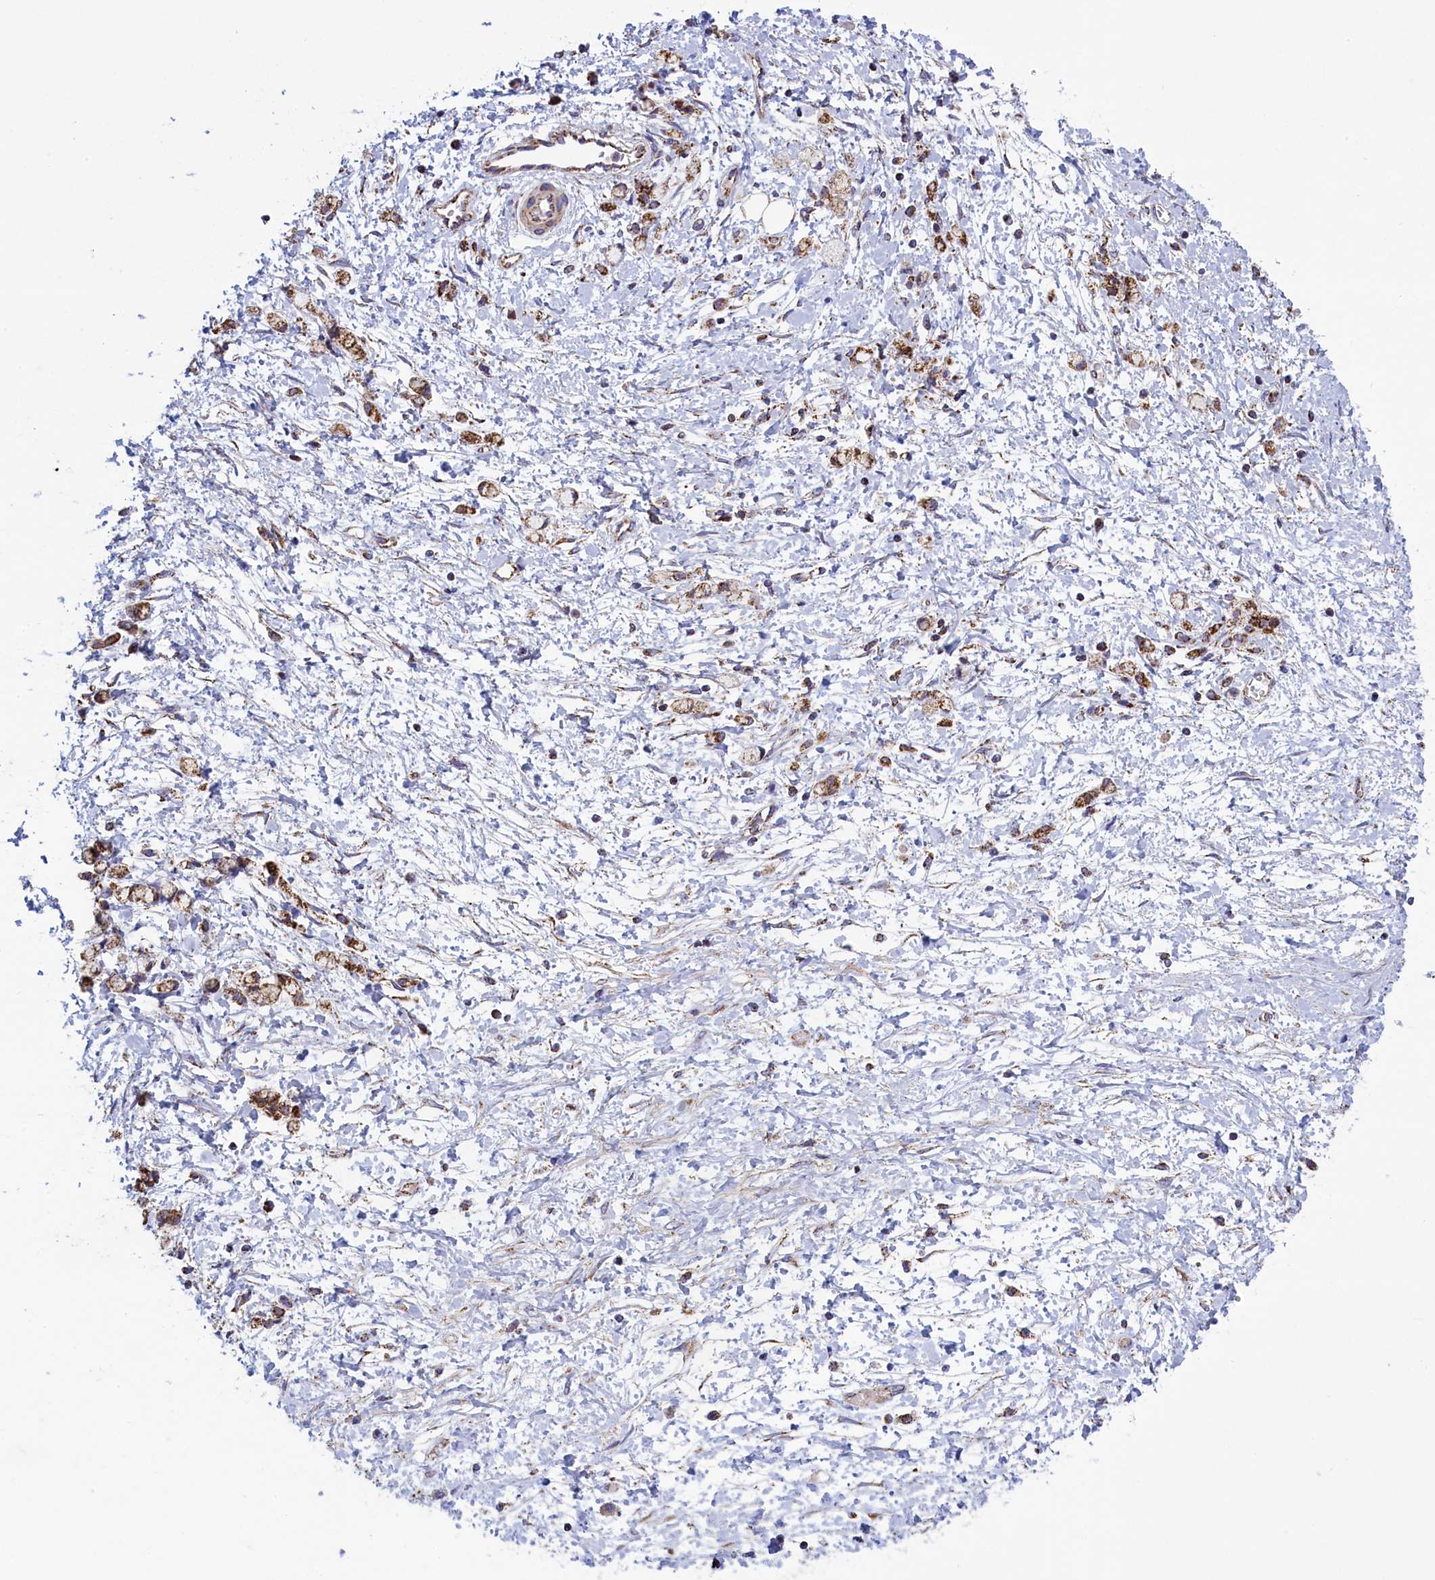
{"staining": {"intensity": "moderate", "quantity": ">75%", "location": "cytoplasmic/membranous"}, "tissue": "stomach cancer", "cell_type": "Tumor cells", "image_type": "cancer", "snomed": [{"axis": "morphology", "description": "Adenocarcinoma, NOS"}, {"axis": "topography", "description": "Stomach"}], "caption": "Immunohistochemistry image of neoplastic tissue: stomach cancer stained using IHC displays medium levels of moderate protein expression localized specifically in the cytoplasmic/membranous of tumor cells, appearing as a cytoplasmic/membranous brown color.", "gene": "IFT122", "patient": {"sex": "female", "age": 60}}